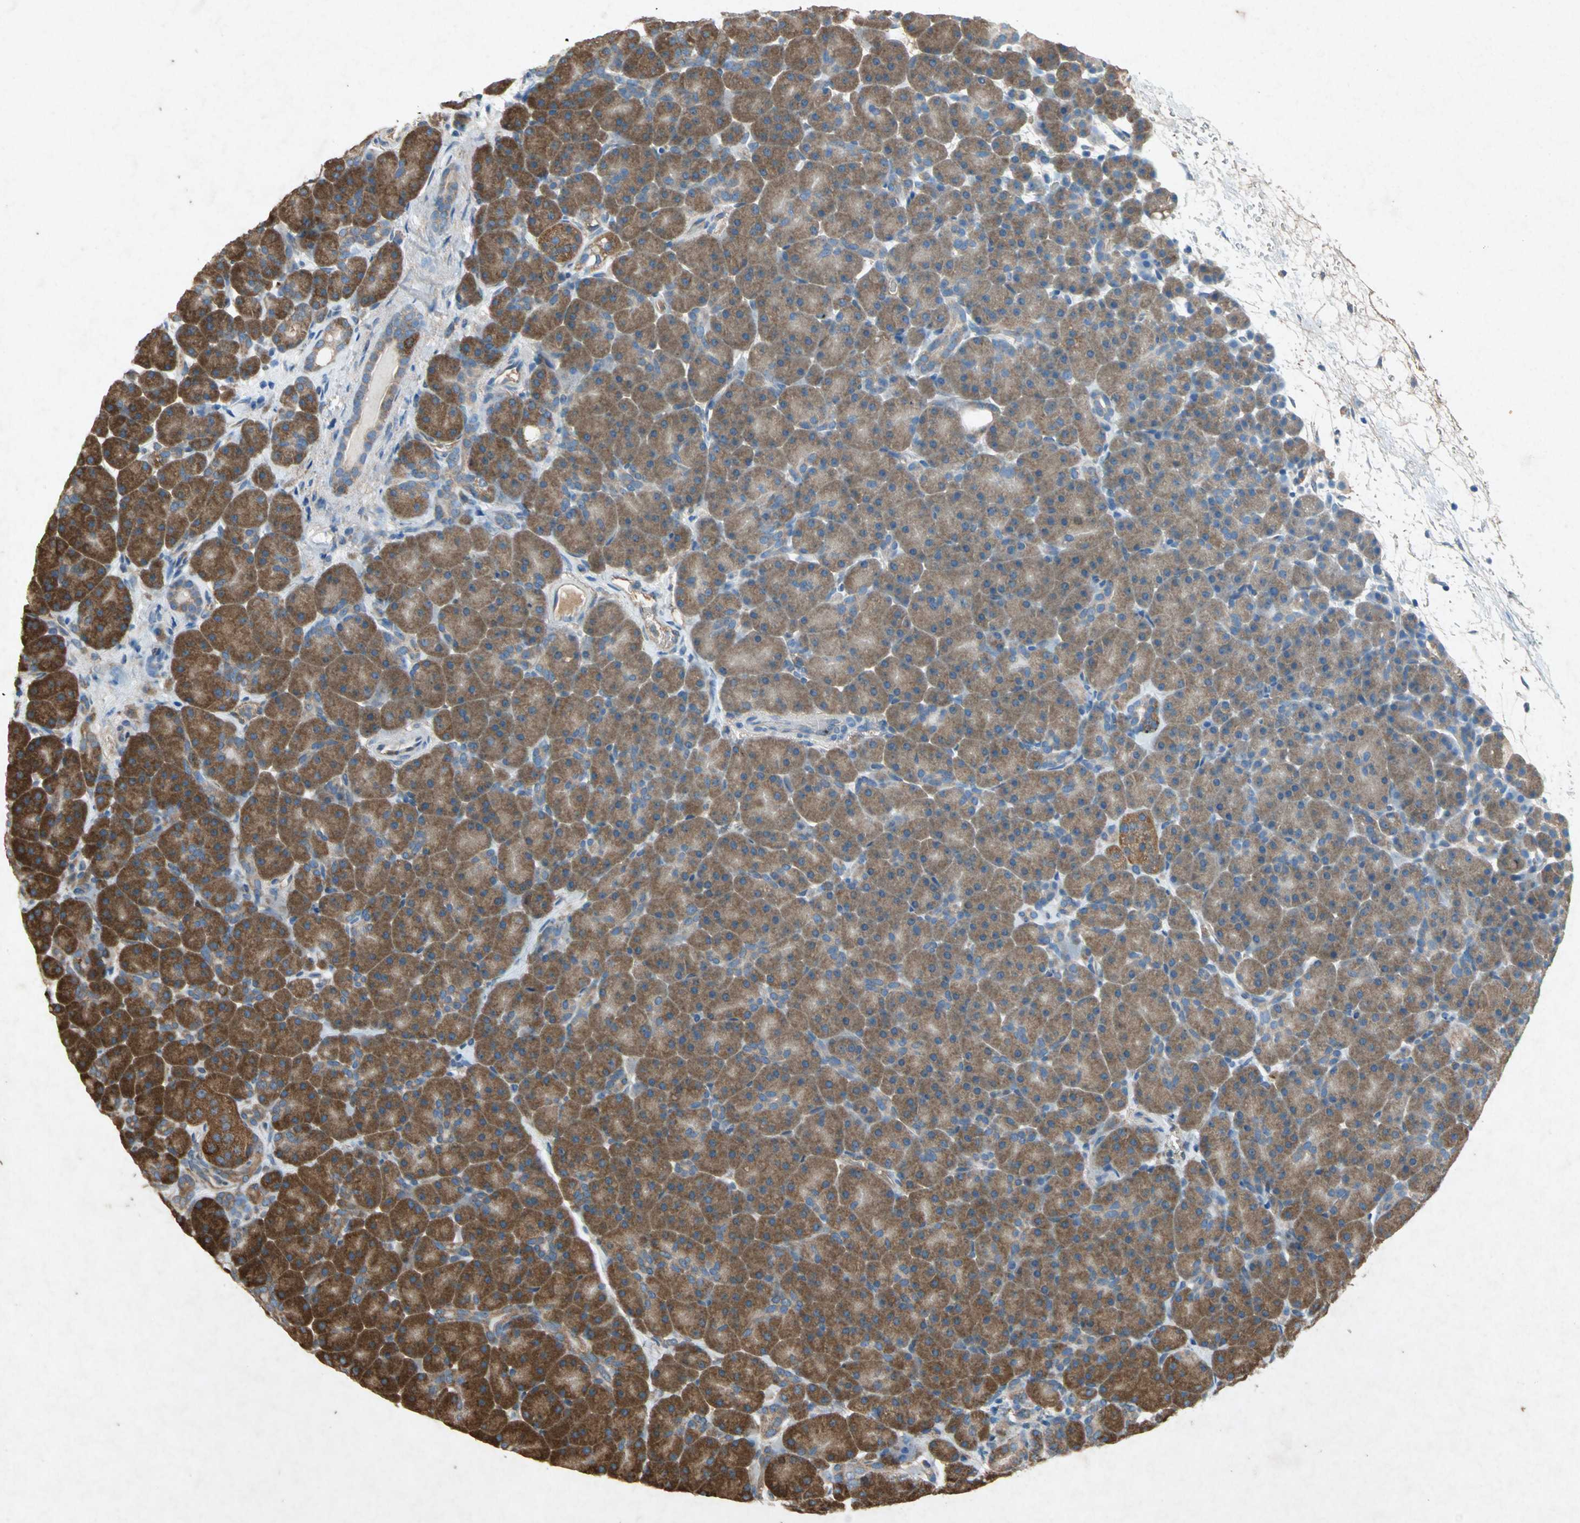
{"staining": {"intensity": "moderate", "quantity": ">75%", "location": "cytoplasmic/membranous"}, "tissue": "pancreas", "cell_type": "Exocrine glandular cells", "image_type": "normal", "snomed": [{"axis": "morphology", "description": "Normal tissue, NOS"}, {"axis": "topography", "description": "Pancreas"}], "caption": "Brown immunohistochemical staining in normal human pancreas displays moderate cytoplasmic/membranous positivity in approximately >75% of exocrine glandular cells.", "gene": "HSP90AB1", "patient": {"sex": "male", "age": 66}}